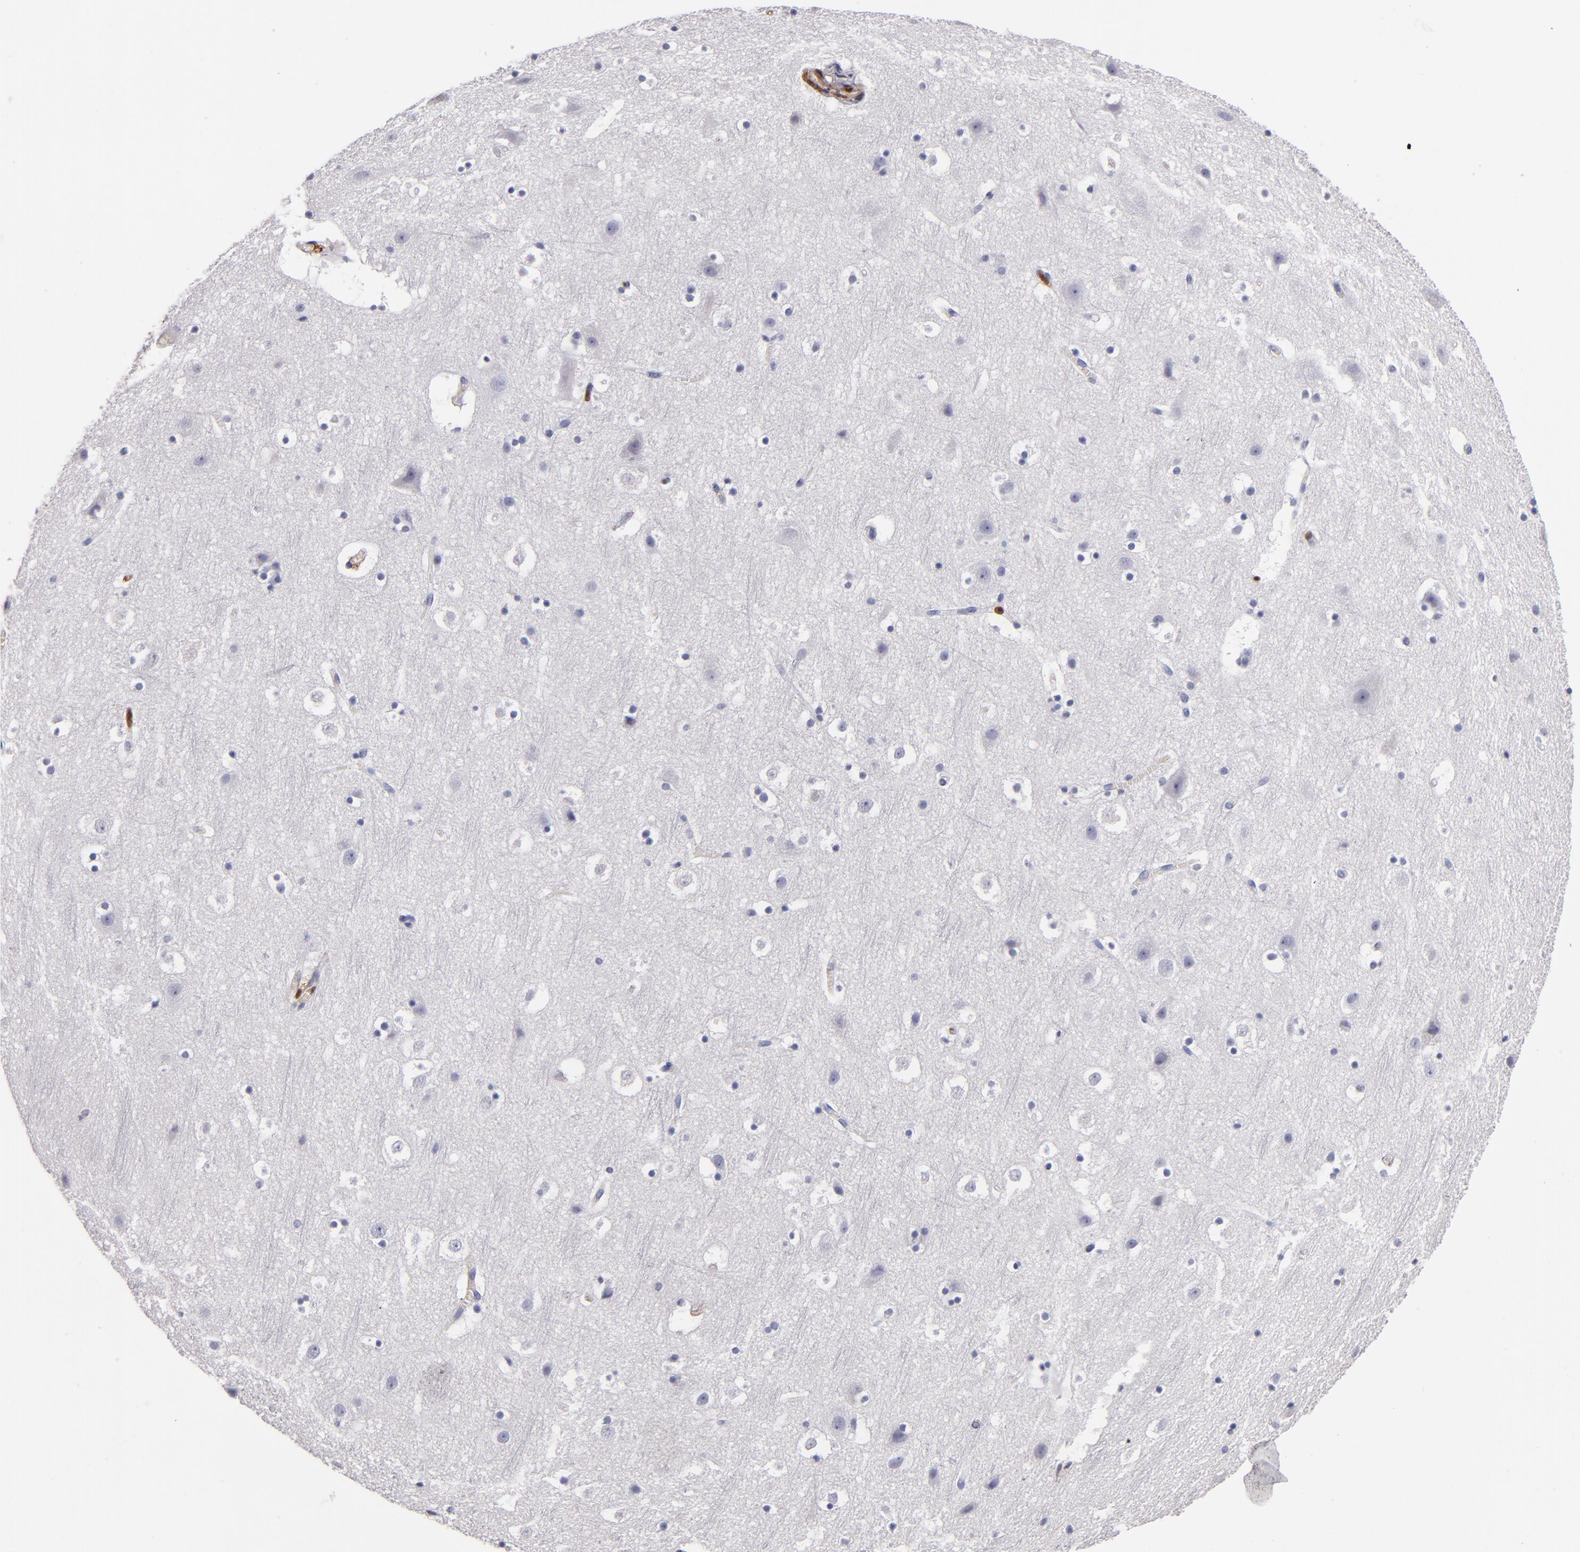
{"staining": {"intensity": "moderate", "quantity": "<25%", "location": "nuclear"}, "tissue": "cerebral cortex", "cell_type": "Endothelial cells", "image_type": "normal", "snomed": [{"axis": "morphology", "description": "Normal tissue, NOS"}, {"axis": "topography", "description": "Cerebral cortex"}], "caption": "Endothelial cells exhibit low levels of moderate nuclear expression in about <25% of cells in benign cerebral cortex. (Stains: DAB in brown, nuclei in blue, Microscopy: brightfield microscopy at high magnification).", "gene": "S100A4", "patient": {"sex": "male", "age": 45}}